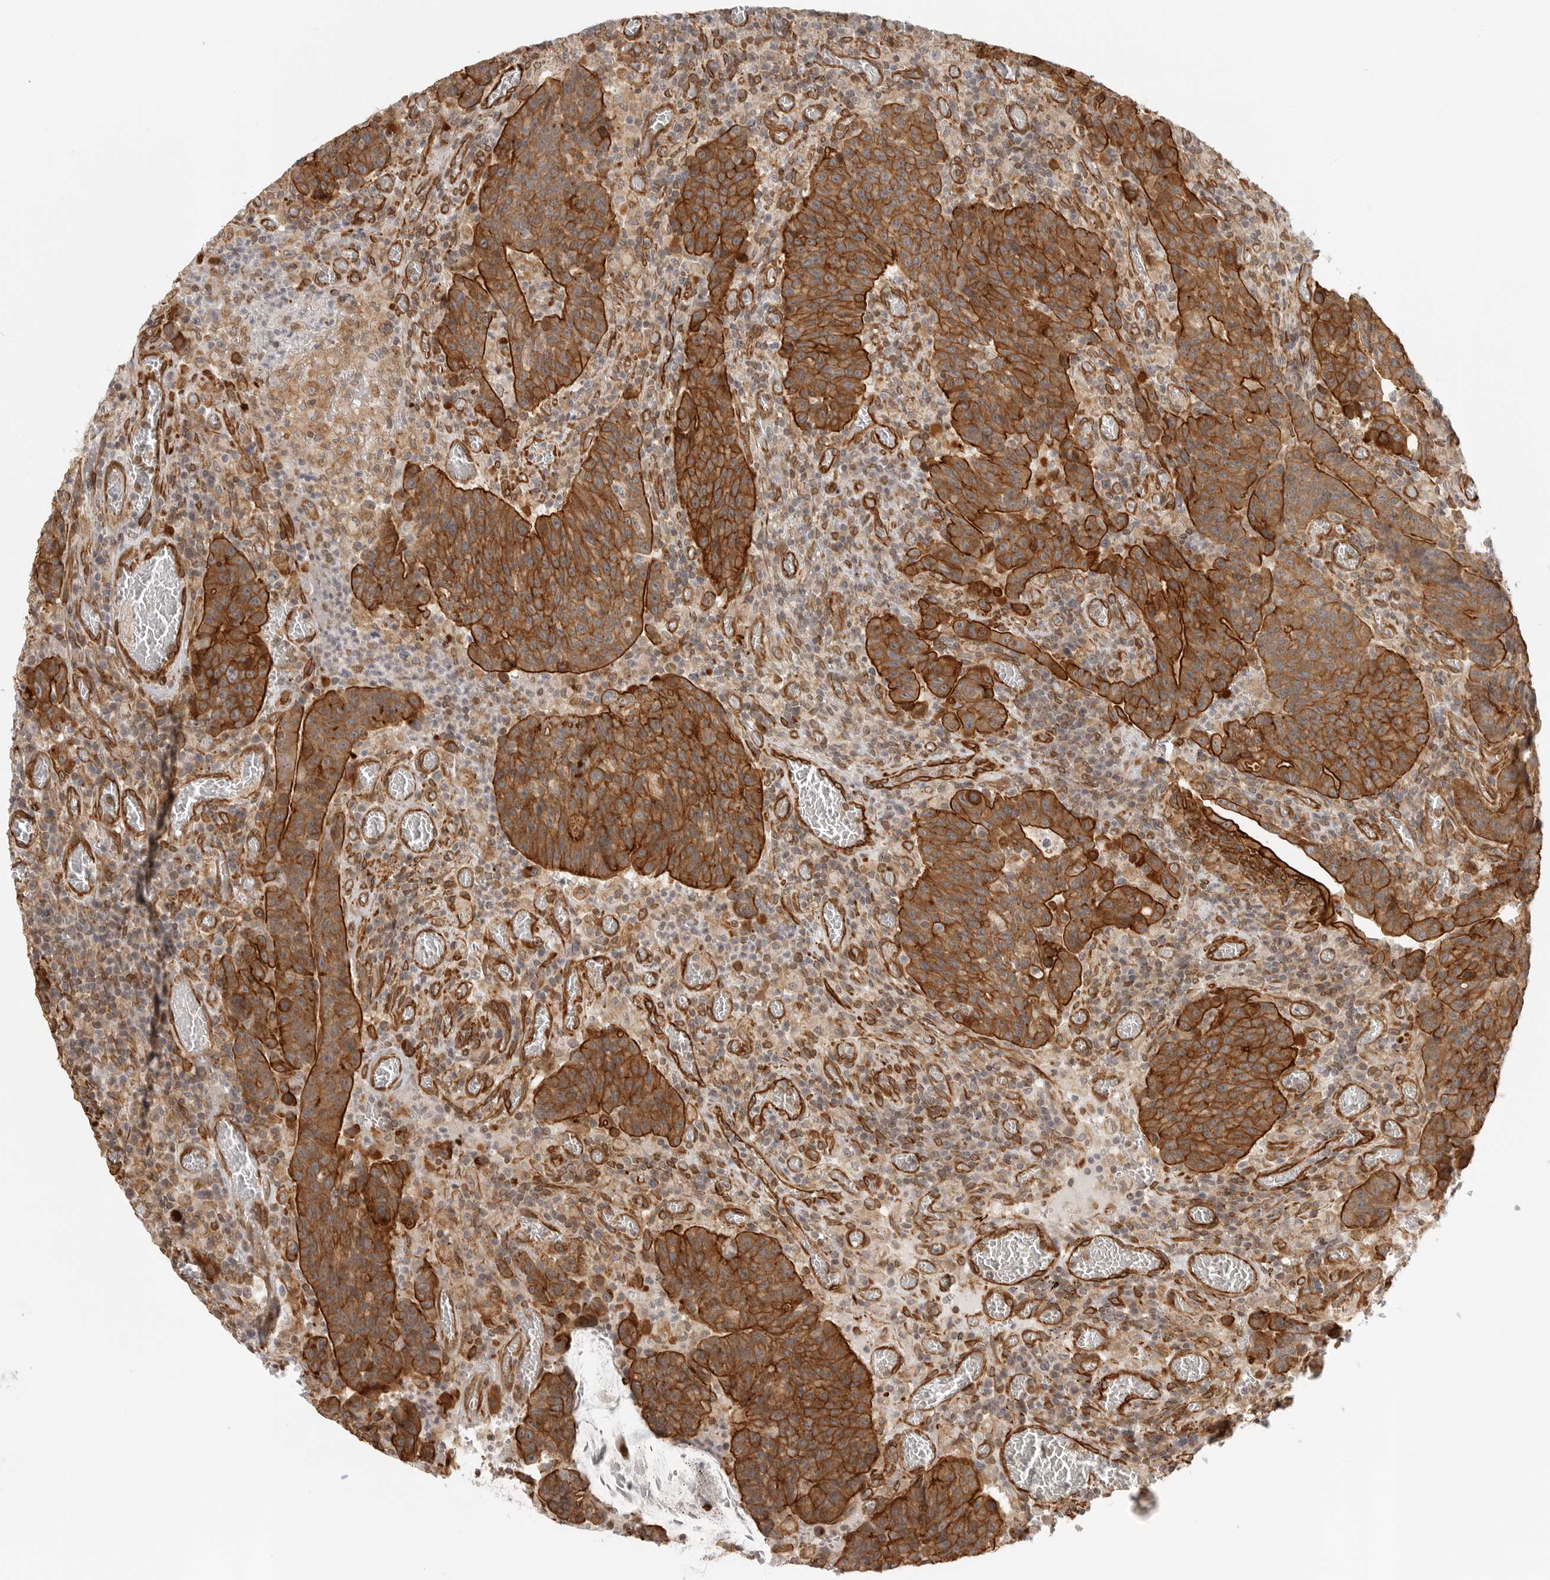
{"staining": {"intensity": "strong", "quantity": ">75%", "location": "cytoplasmic/membranous"}, "tissue": "colorectal cancer", "cell_type": "Tumor cells", "image_type": "cancer", "snomed": [{"axis": "morphology", "description": "Adenocarcinoma, NOS"}, {"axis": "topography", "description": "Colon"}], "caption": "Immunohistochemistry (IHC) (DAB (3,3'-diaminobenzidine)) staining of human colorectal cancer reveals strong cytoplasmic/membranous protein expression in approximately >75% of tumor cells.", "gene": "ATOH7", "patient": {"sex": "female", "age": 75}}